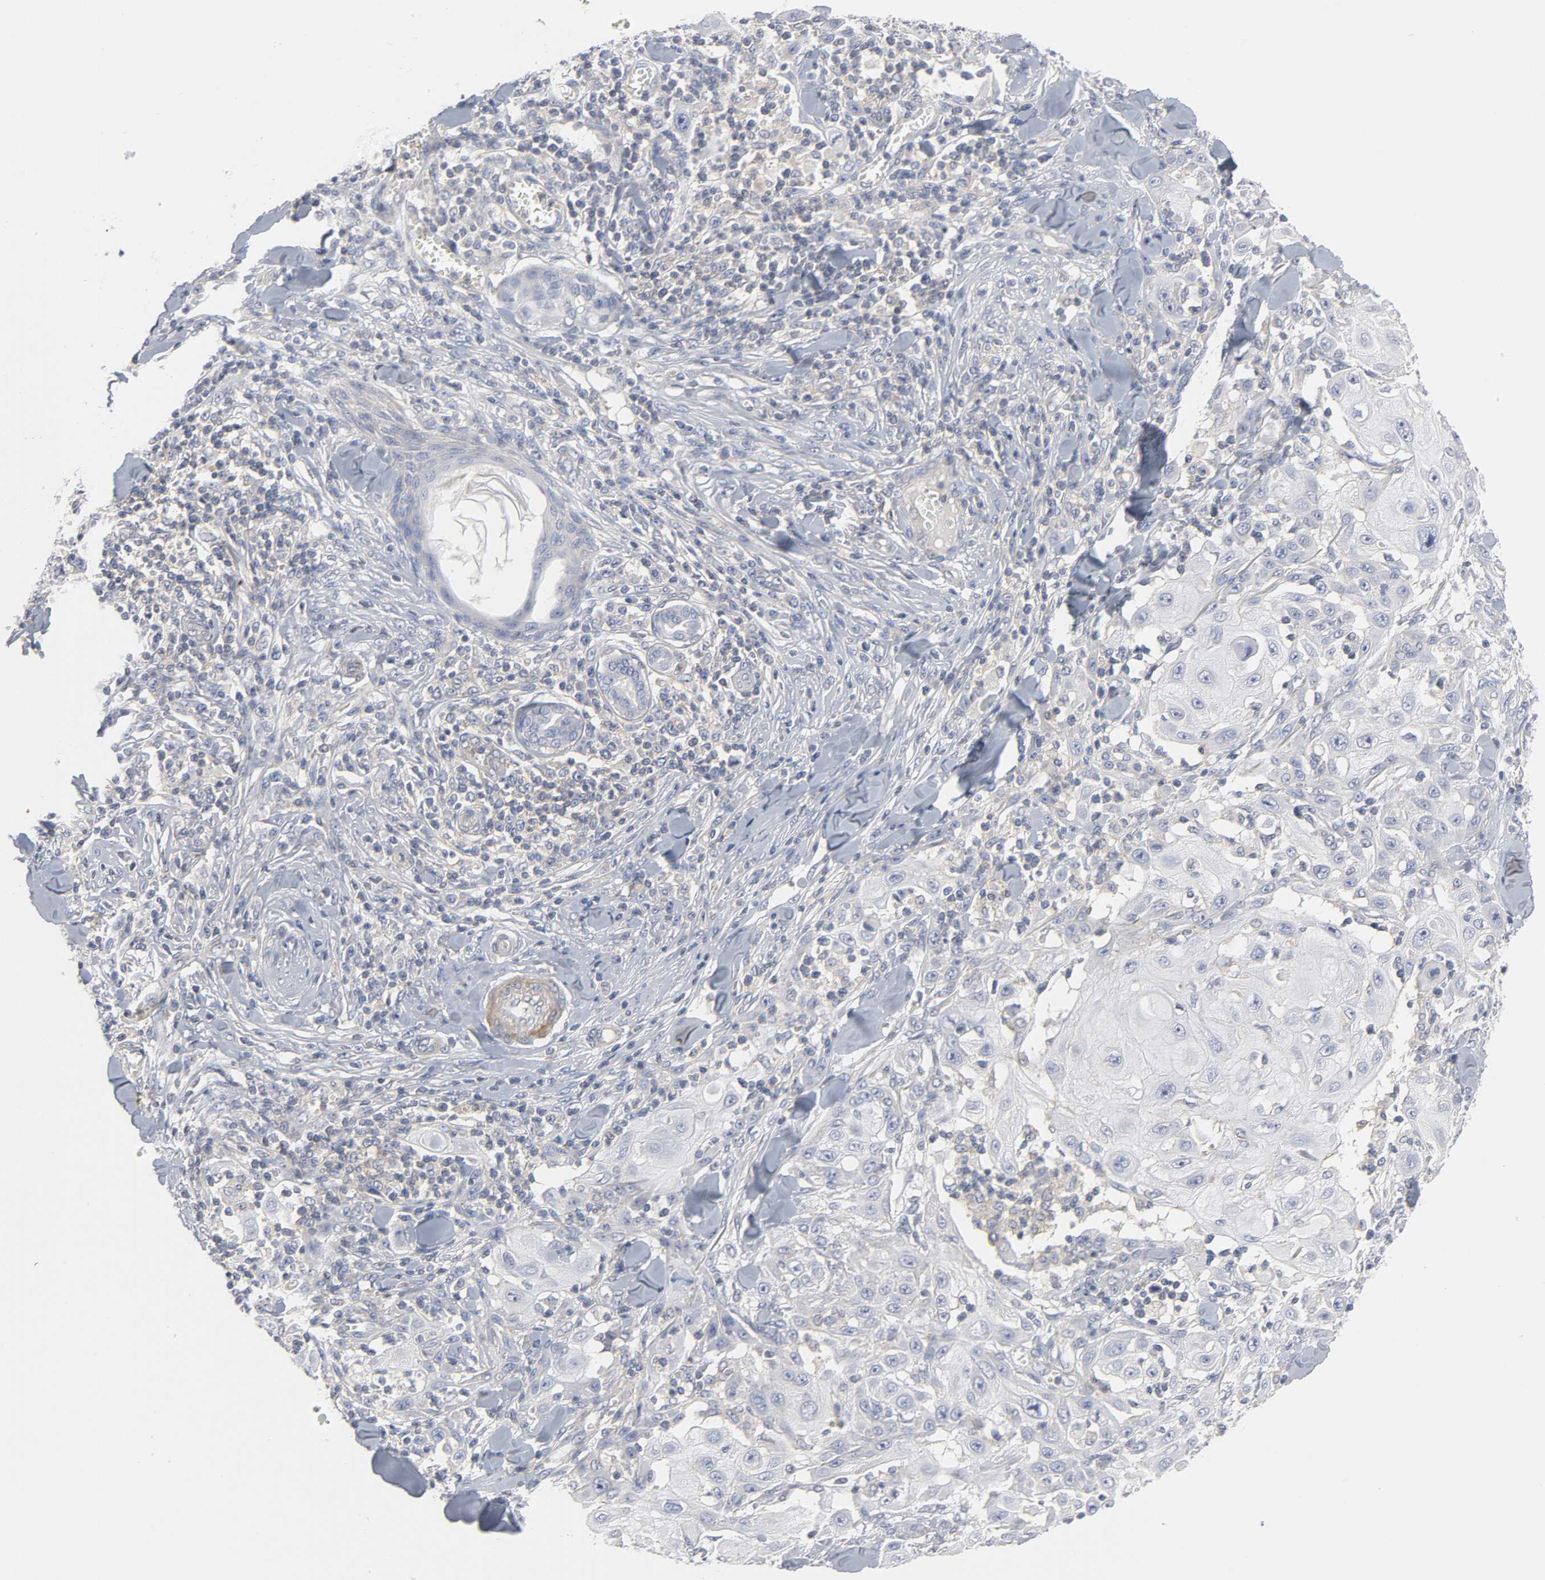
{"staining": {"intensity": "negative", "quantity": "none", "location": "none"}, "tissue": "skin cancer", "cell_type": "Tumor cells", "image_type": "cancer", "snomed": [{"axis": "morphology", "description": "Squamous cell carcinoma, NOS"}, {"axis": "topography", "description": "Skin"}], "caption": "A histopathology image of squamous cell carcinoma (skin) stained for a protein displays no brown staining in tumor cells.", "gene": "ROCK1", "patient": {"sex": "male", "age": 24}}